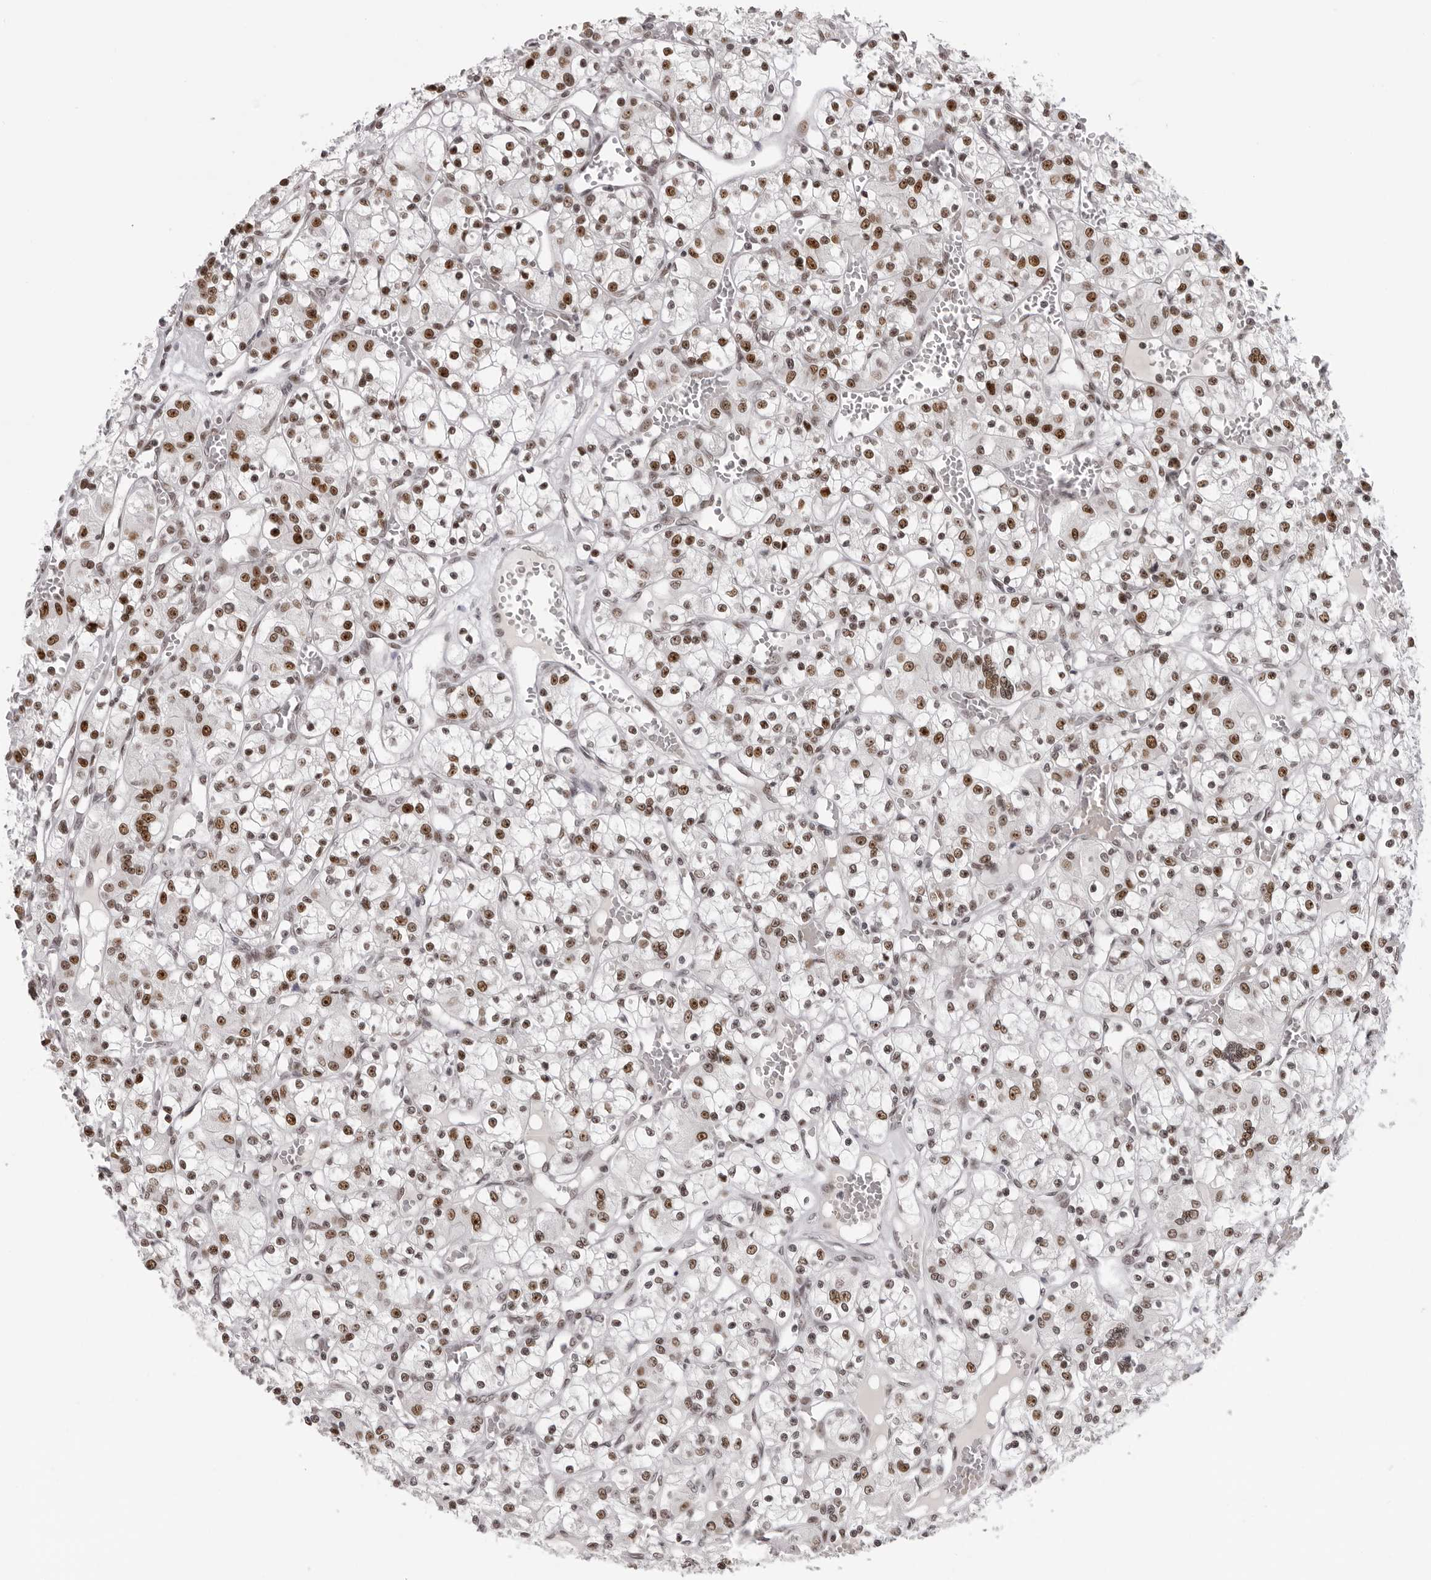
{"staining": {"intensity": "moderate", "quantity": ">75%", "location": "nuclear"}, "tissue": "renal cancer", "cell_type": "Tumor cells", "image_type": "cancer", "snomed": [{"axis": "morphology", "description": "Adenocarcinoma, NOS"}, {"axis": "topography", "description": "Kidney"}], "caption": "Adenocarcinoma (renal) tissue demonstrates moderate nuclear positivity in about >75% of tumor cells, visualized by immunohistochemistry. The protein of interest is shown in brown color, while the nuclei are stained blue.", "gene": "HEXIM2", "patient": {"sex": "female", "age": 59}}